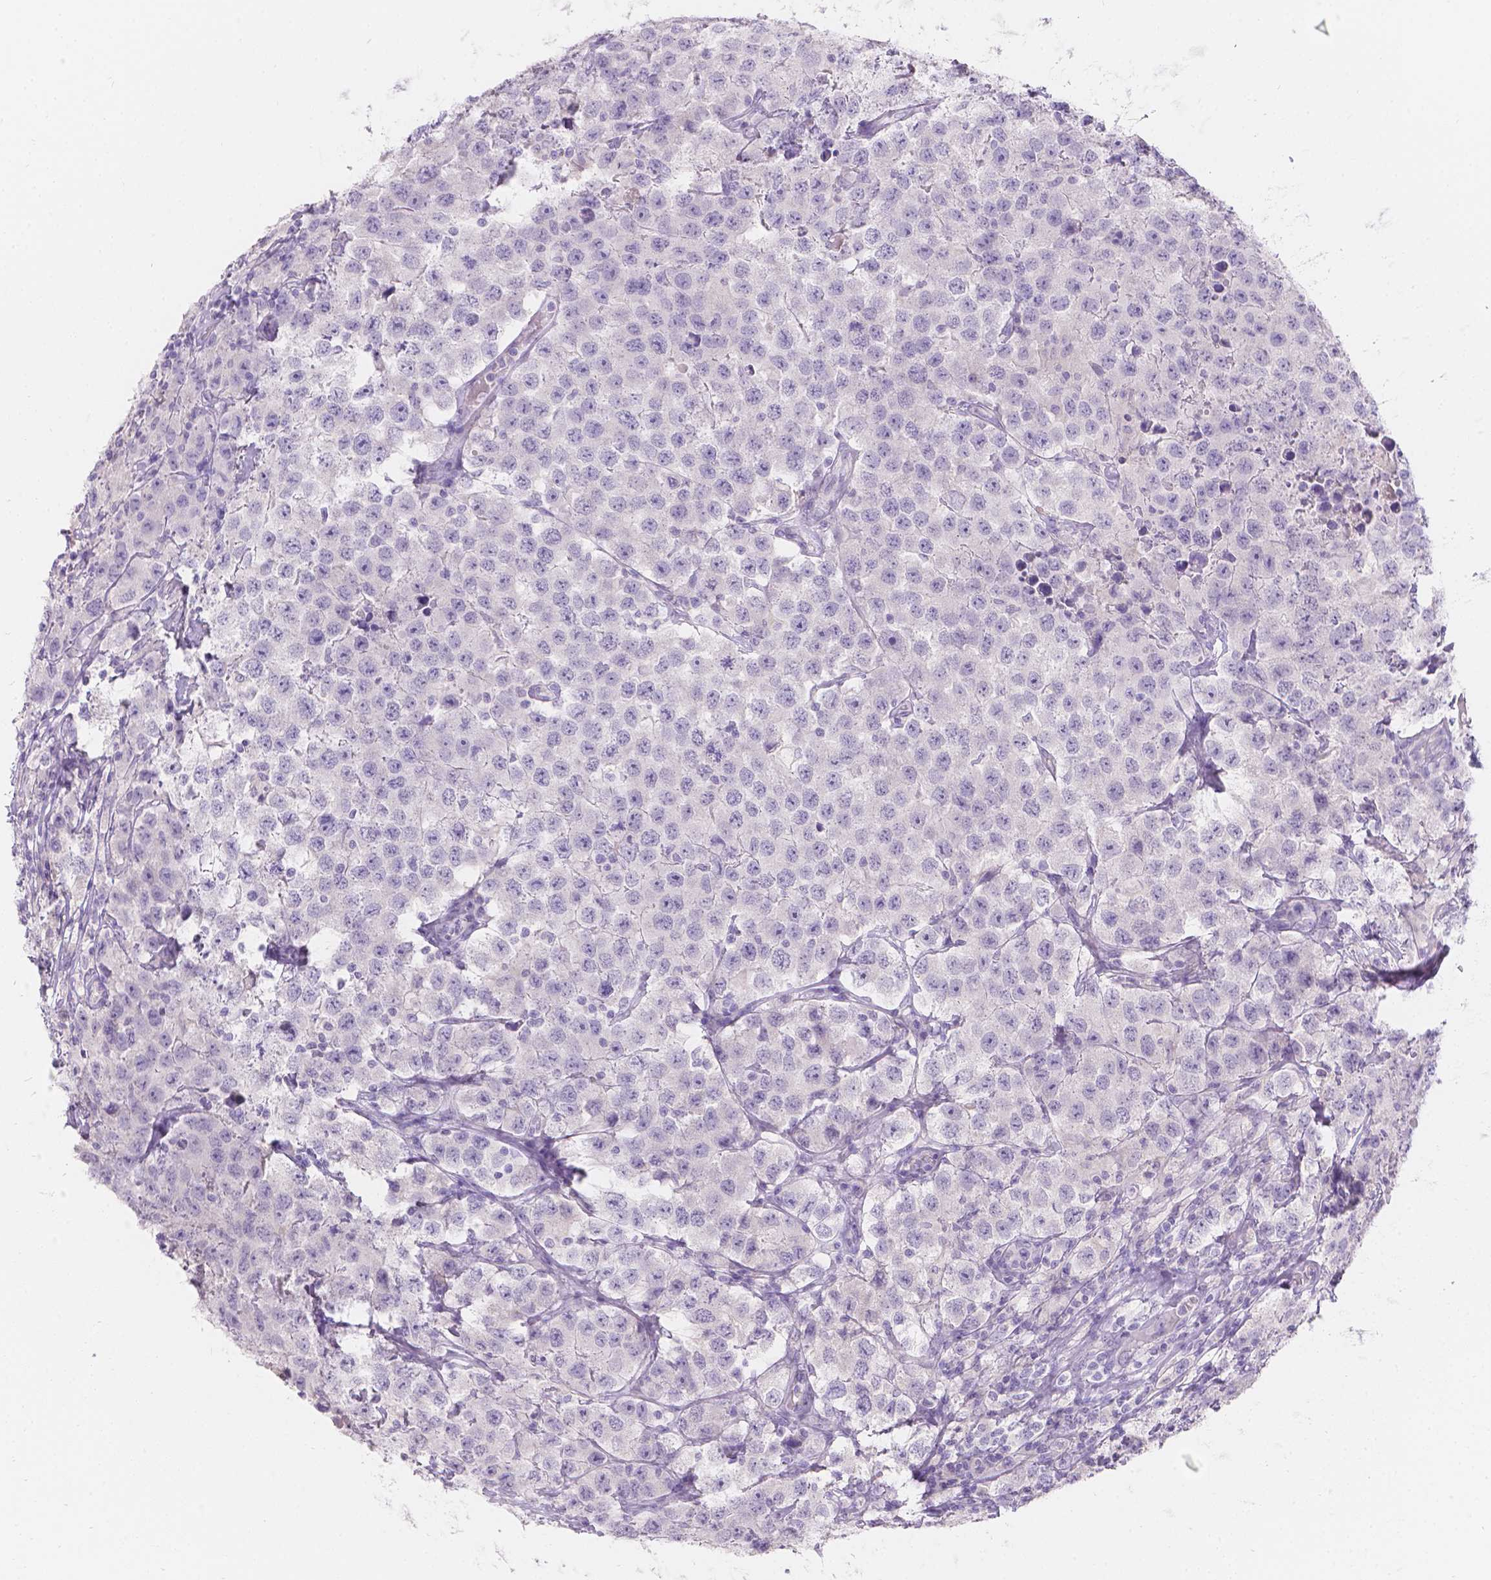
{"staining": {"intensity": "negative", "quantity": "none", "location": "none"}, "tissue": "testis cancer", "cell_type": "Tumor cells", "image_type": "cancer", "snomed": [{"axis": "morphology", "description": "Seminoma, NOS"}, {"axis": "topography", "description": "Testis"}], "caption": "Immunohistochemistry (IHC) of human testis seminoma demonstrates no staining in tumor cells.", "gene": "HTN3", "patient": {"sex": "male", "age": 52}}